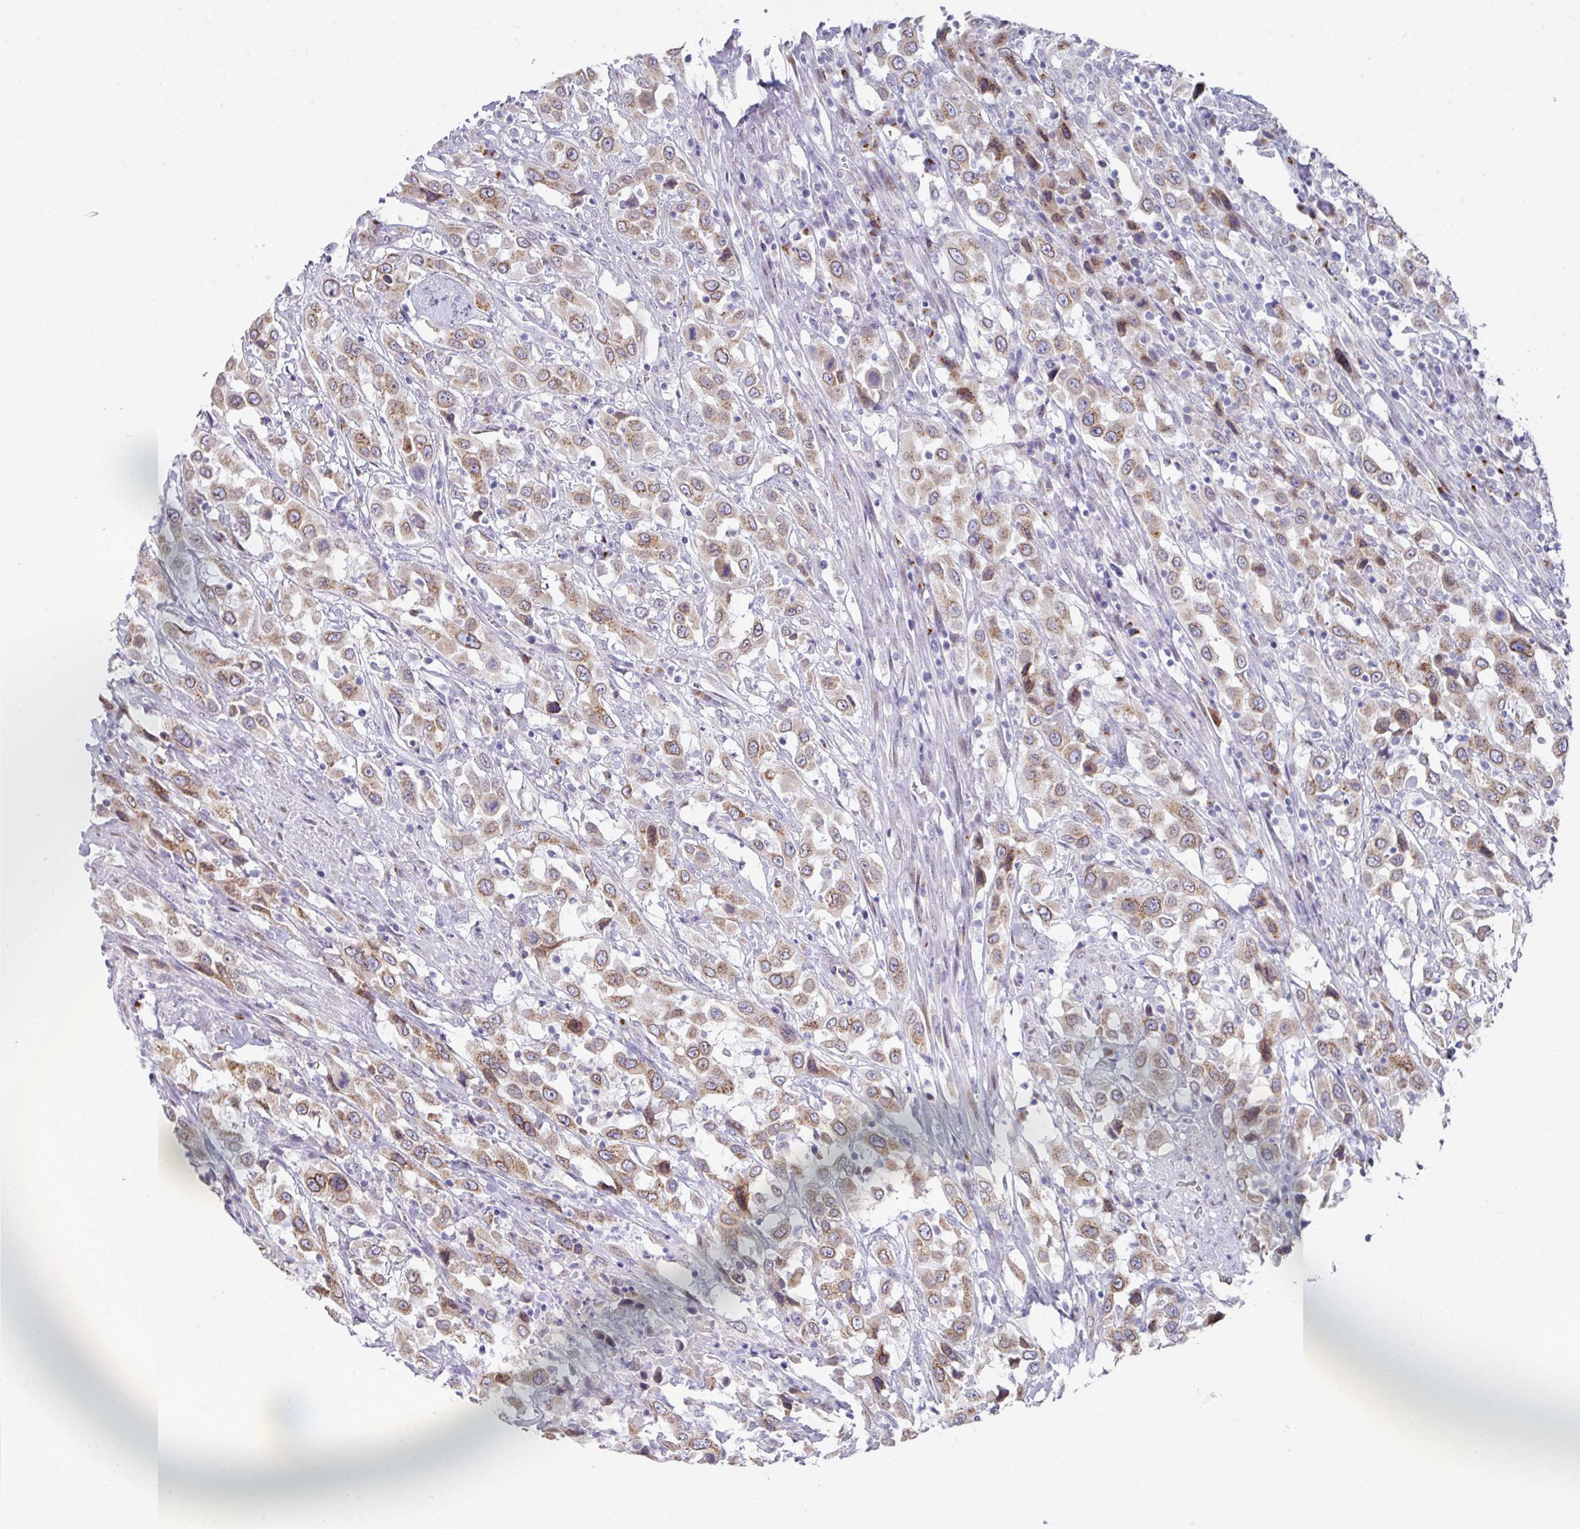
{"staining": {"intensity": "moderate", "quantity": "25%-75%", "location": "cytoplasmic/membranous"}, "tissue": "urothelial cancer", "cell_type": "Tumor cells", "image_type": "cancer", "snomed": [{"axis": "morphology", "description": "Urothelial carcinoma, High grade"}, {"axis": "topography", "description": "Urinary bladder"}], "caption": "High-magnification brightfield microscopy of urothelial cancer stained with DAB (3,3'-diaminobenzidine) (brown) and counterstained with hematoxylin (blue). tumor cells exhibit moderate cytoplasmic/membranous expression is identified in about25%-75% of cells.", "gene": "VKORC1L1", "patient": {"sex": "male", "age": 61}}